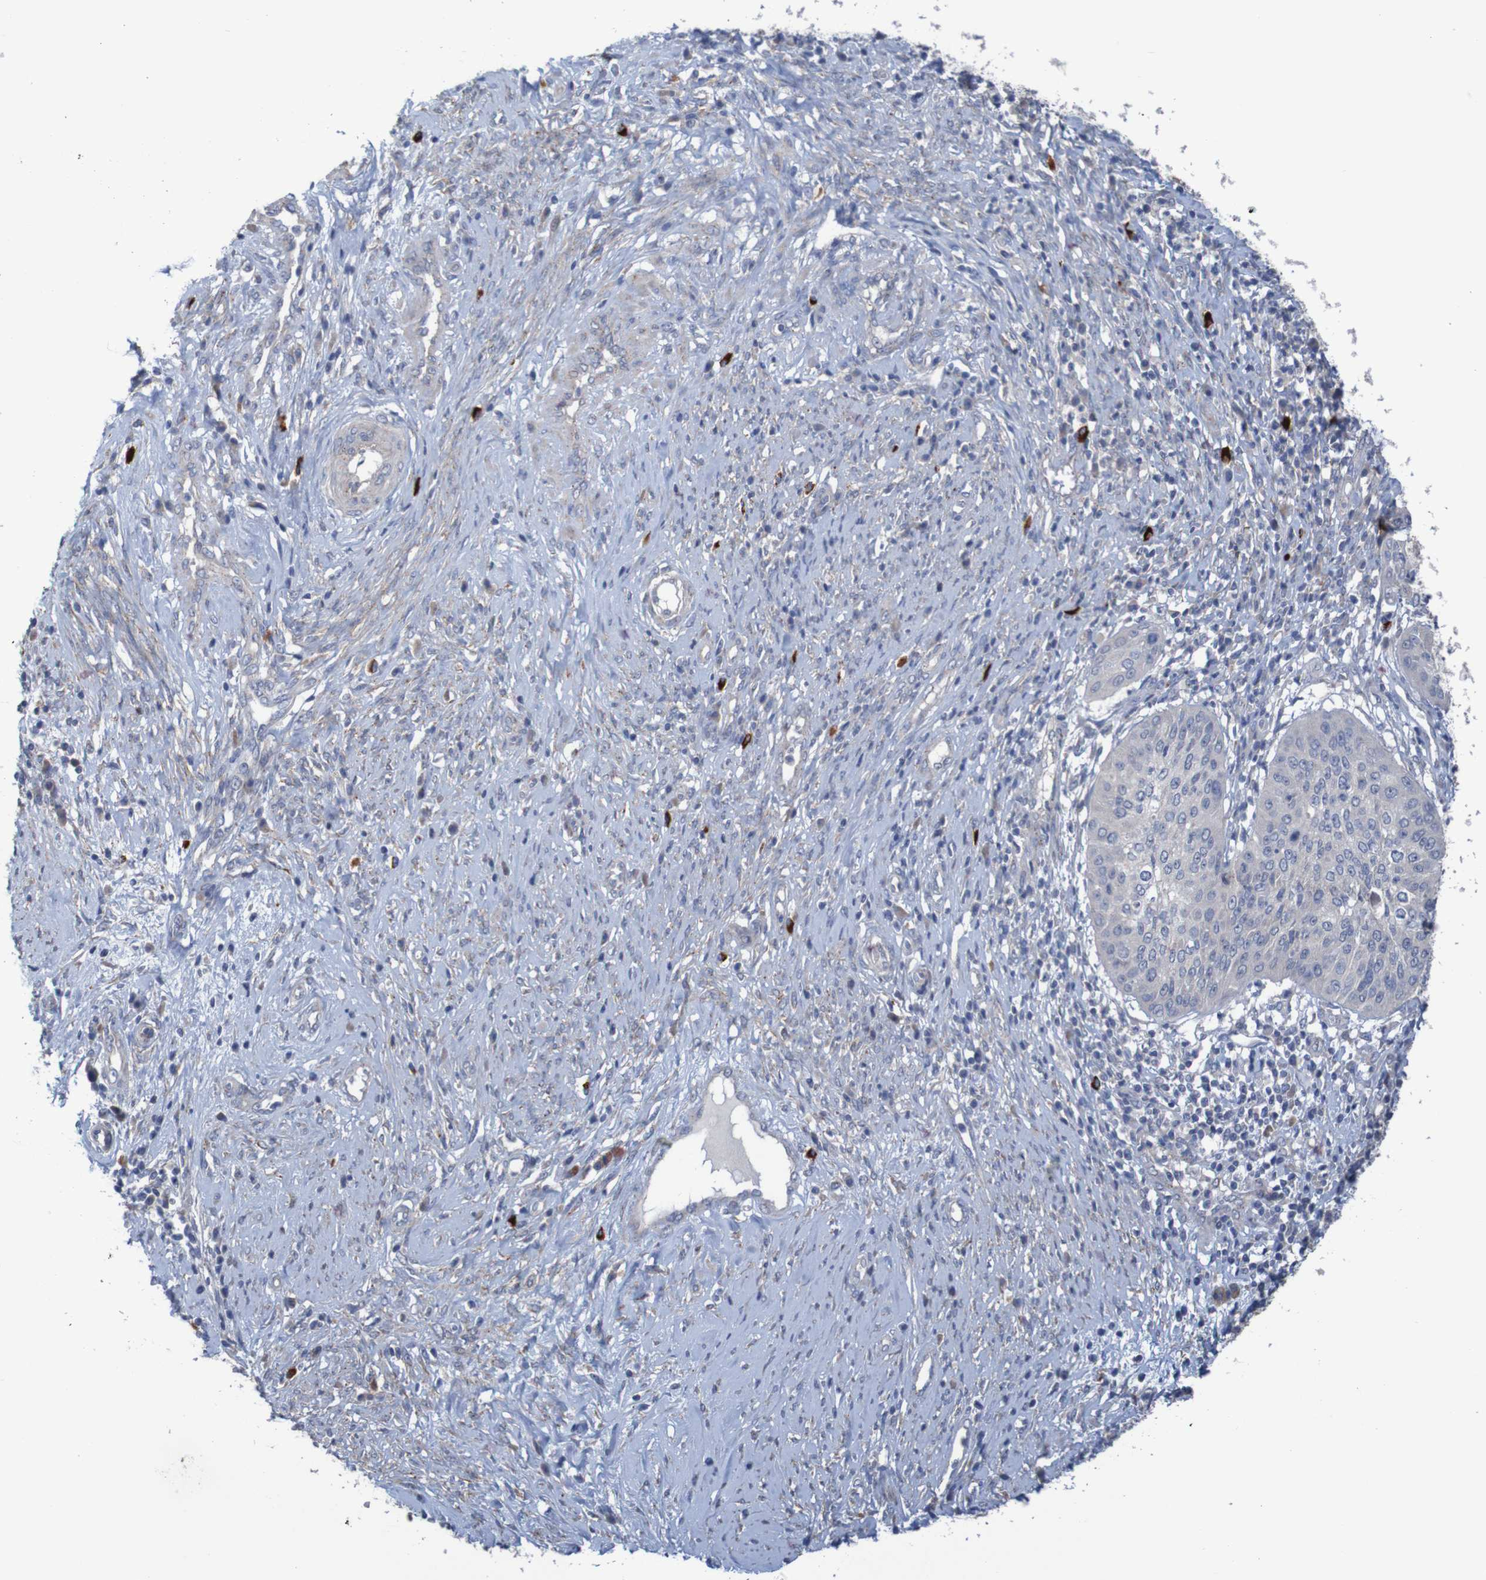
{"staining": {"intensity": "weak", "quantity": ">75%", "location": "cytoplasmic/membranous"}, "tissue": "cervical cancer", "cell_type": "Tumor cells", "image_type": "cancer", "snomed": [{"axis": "morphology", "description": "Normal tissue, NOS"}, {"axis": "morphology", "description": "Squamous cell carcinoma, NOS"}, {"axis": "topography", "description": "Cervix"}], "caption": "The histopathology image shows immunohistochemical staining of cervical cancer. There is weak cytoplasmic/membranous expression is seen in approximately >75% of tumor cells. Nuclei are stained in blue.", "gene": "ANGPT4", "patient": {"sex": "female", "age": 39}}